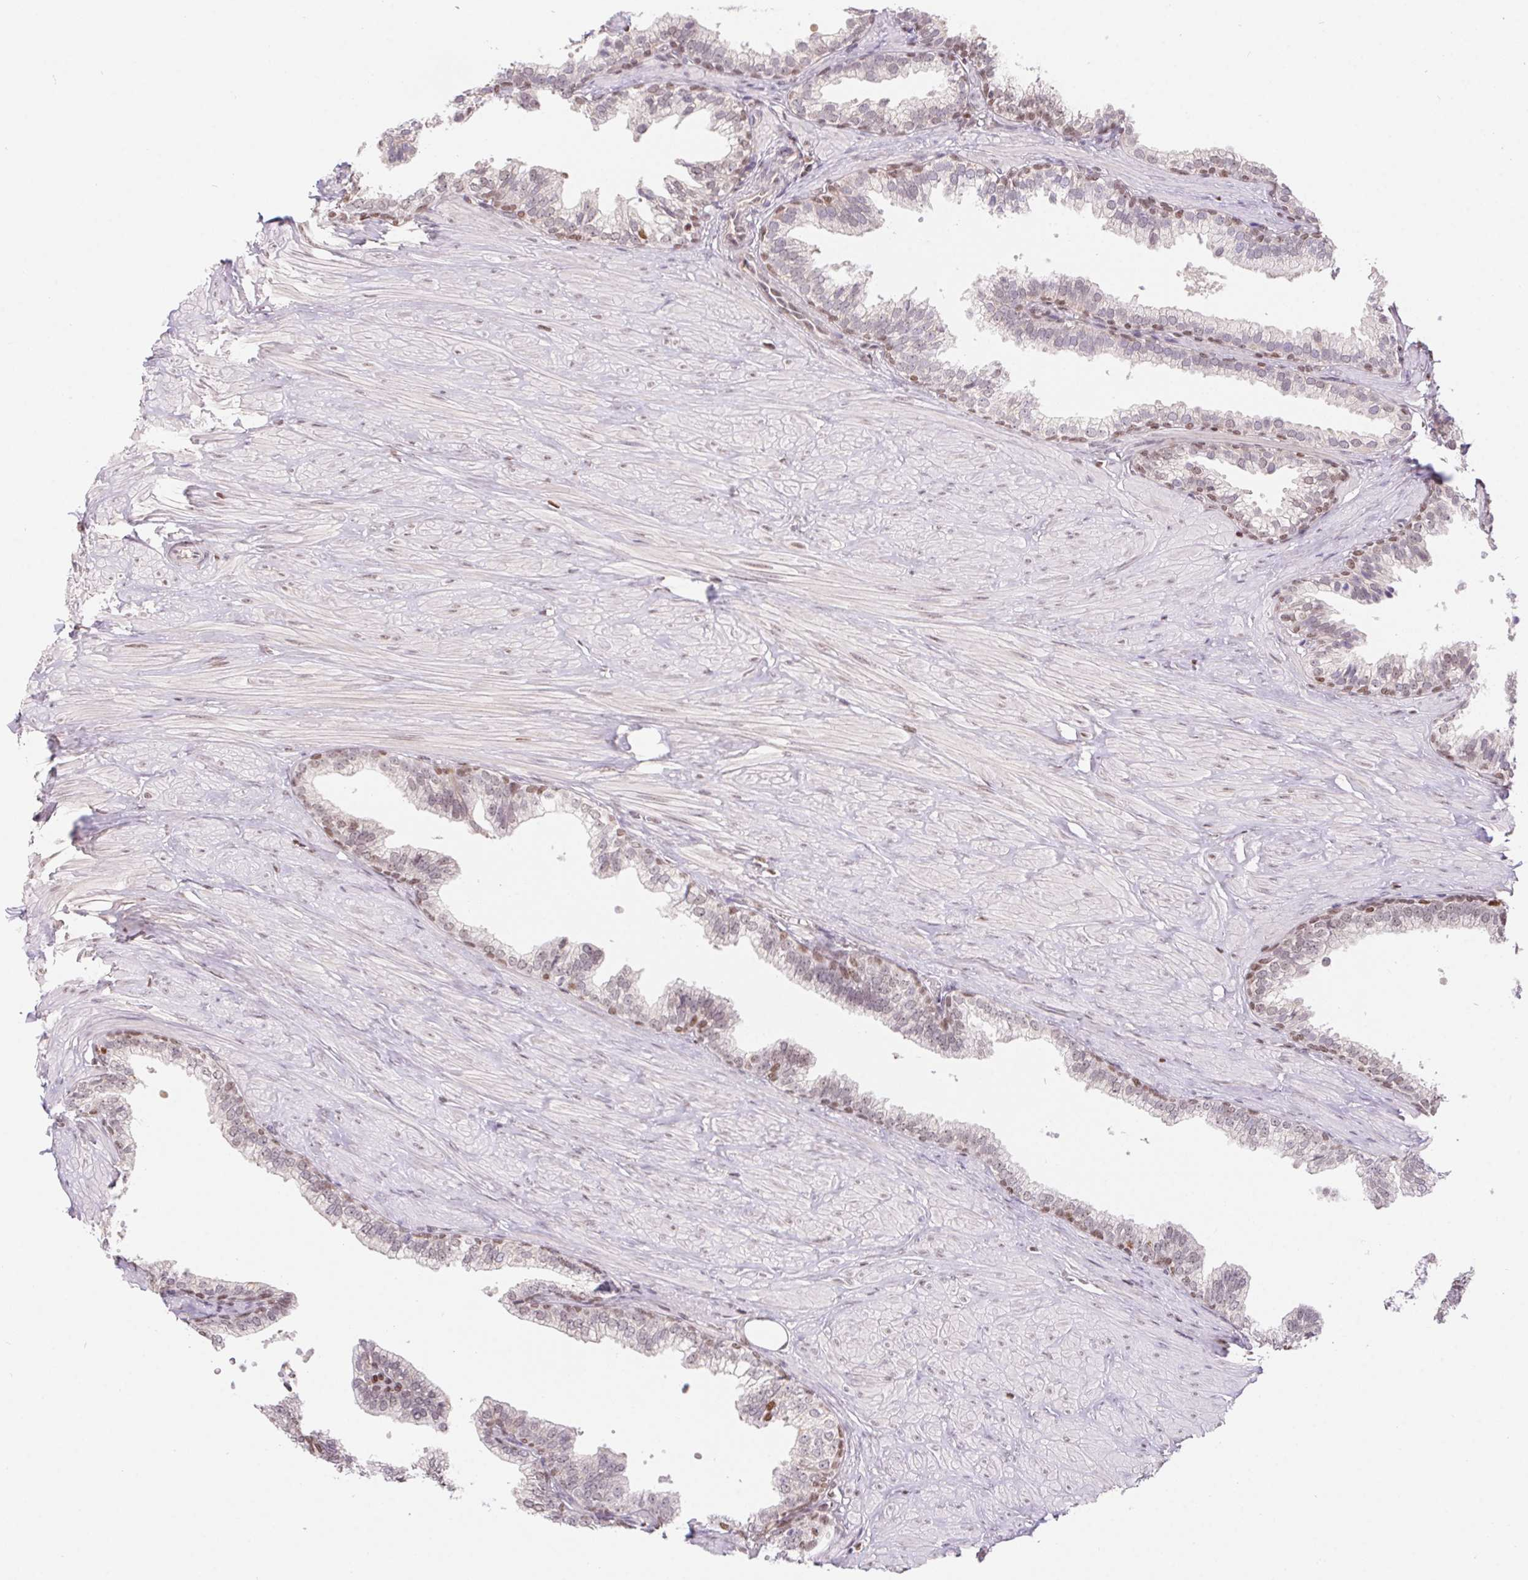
{"staining": {"intensity": "moderate", "quantity": "<25%", "location": "nuclear"}, "tissue": "prostate", "cell_type": "Glandular cells", "image_type": "normal", "snomed": [{"axis": "morphology", "description": "Normal tissue, NOS"}, {"axis": "topography", "description": "Prostate"}, {"axis": "topography", "description": "Peripheral nerve tissue"}], "caption": "Glandular cells show low levels of moderate nuclear expression in approximately <25% of cells in benign prostate.", "gene": "POLD3", "patient": {"sex": "male", "age": 55}}